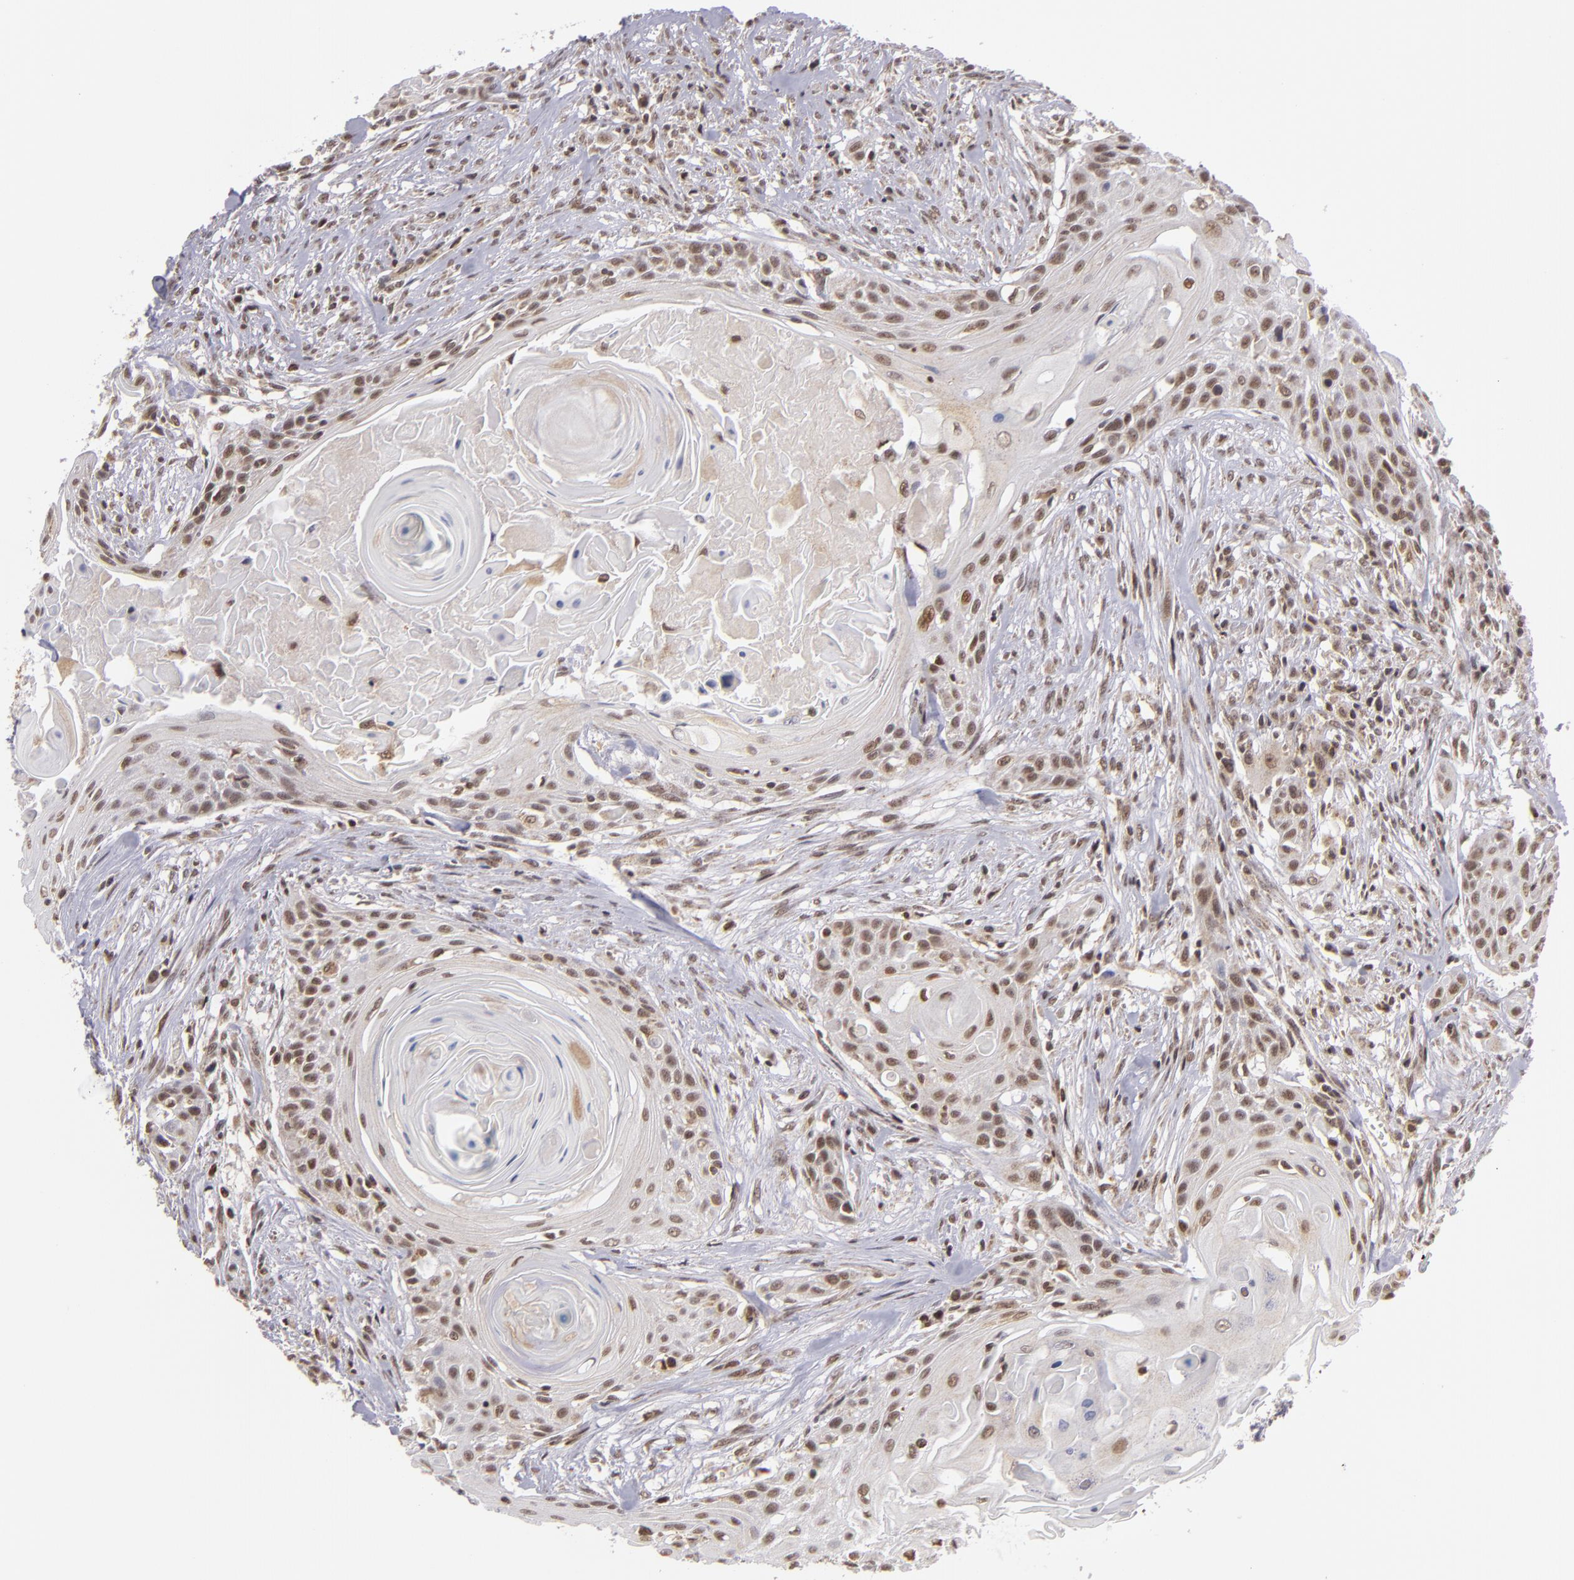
{"staining": {"intensity": "moderate", "quantity": ">75%", "location": "nuclear"}, "tissue": "head and neck cancer", "cell_type": "Tumor cells", "image_type": "cancer", "snomed": [{"axis": "morphology", "description": "Squamous cell carcinoma, NOS"}, {"axis": "morphology", "description": "Squamous cell carcinoma, metastatic, NOS"}, {"axis": "topography", "description": "Lymph node"}, {"axis": "topography", "description": "Salivary gland"}, {"axis": "topography", "description": "Head-Neck"}], "caption": "Immunohistochemistry (IHC) (DAB (3,3'-diaminobenzidine)) staining of squamous cell carcinoma (head and neck) demonstrates moderate nuclear protein positivity in approximately >75% of tumor cells.", "gene": "MXD1", "patient": {"sex": "female", "age": 74}}